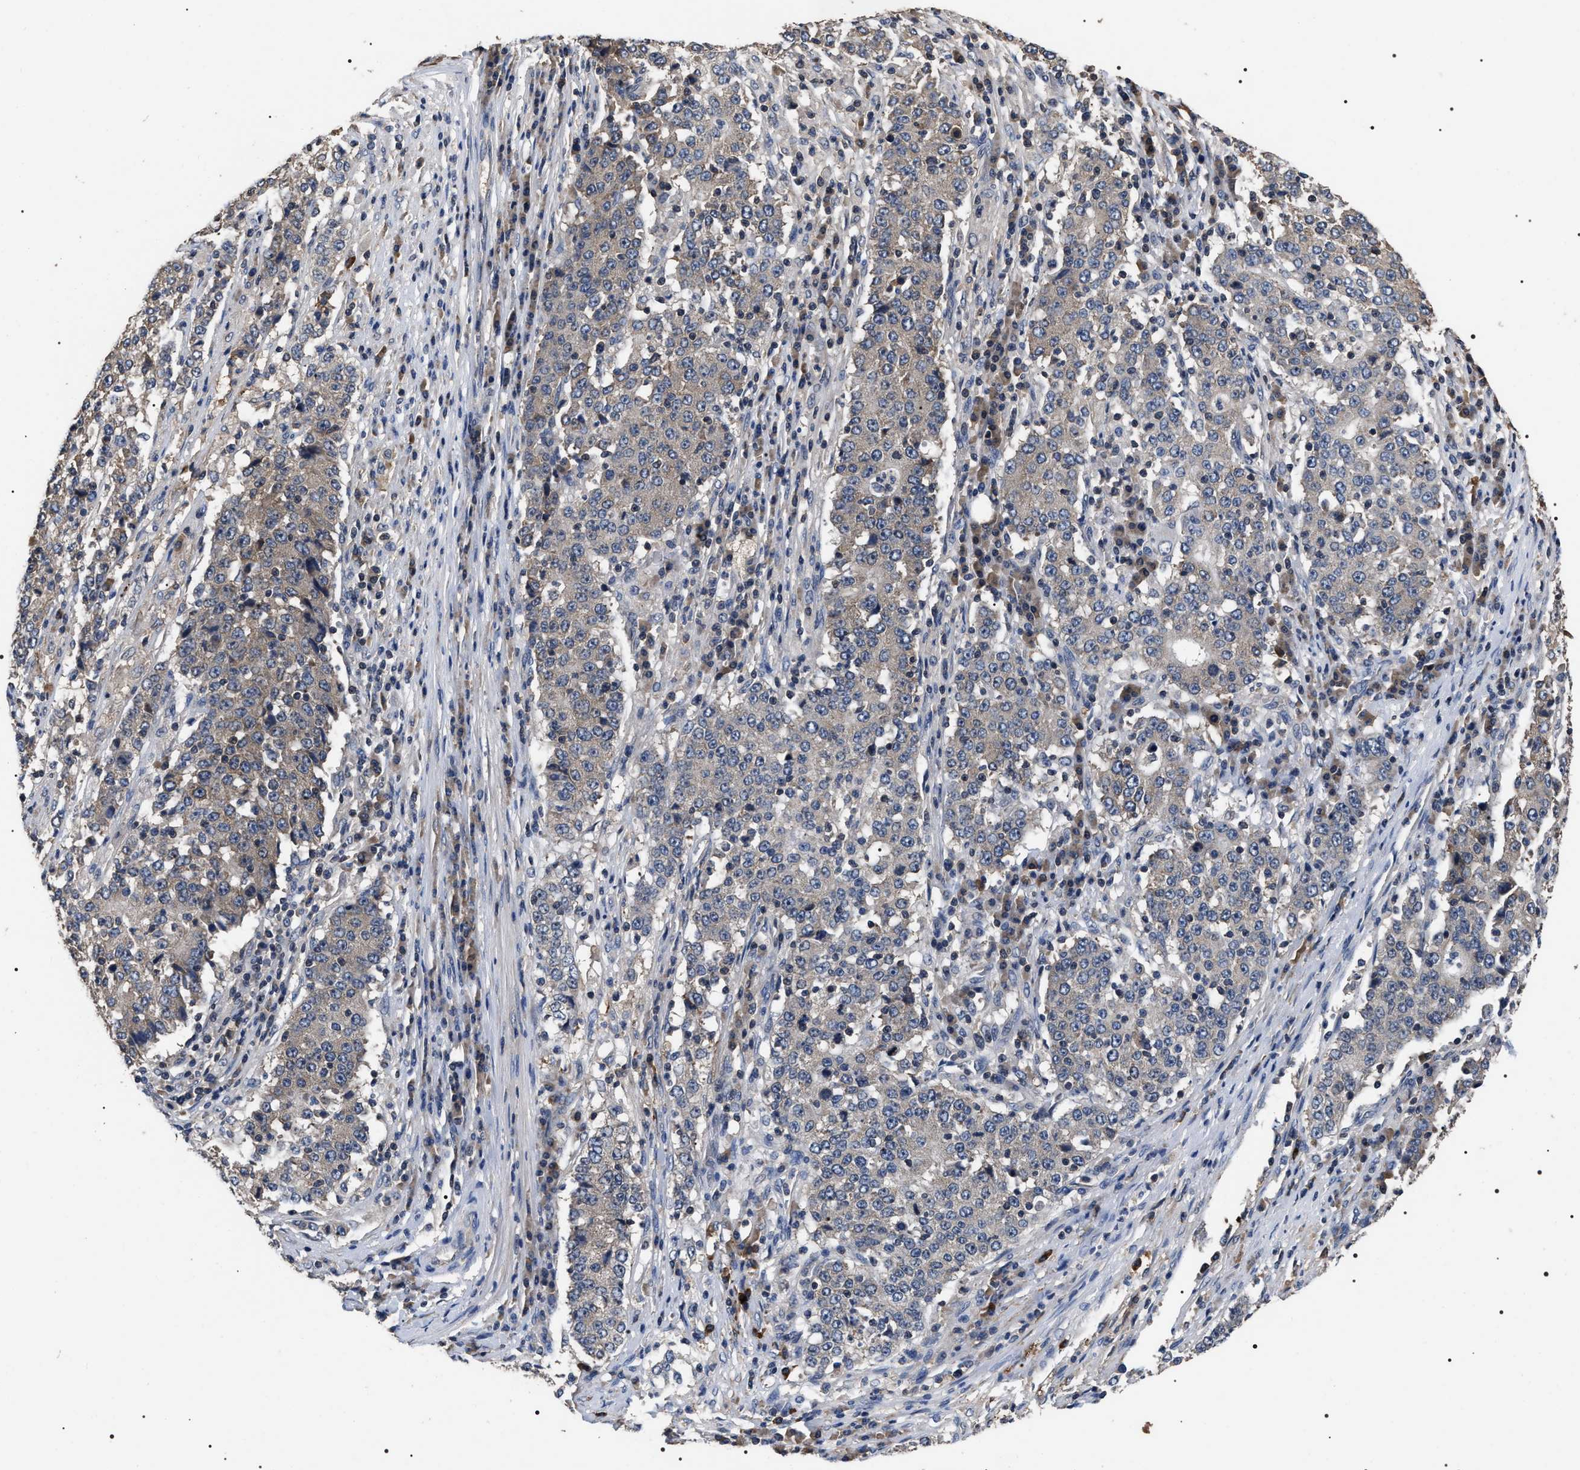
{"staining": {"intensity": "weak", "quantity": "<25%", "location": "cytoplasmic/membranous"}, "tissue": "stomach cancer", "cell_type": "Tumor cells", "image_type": "cancer", "snomed": [{"axis": "morphology", "description": "Adenocarcinoma, NOS"}, {"axis": "topography", "description": "Stomach"}], "caption": "Immunohistochemical staining of human adenocarcinoma (stomach) reveals no significant positivity in tumor cells.", "gene": "UPF3A", "patient": {"sex": "male", "age": 59}}